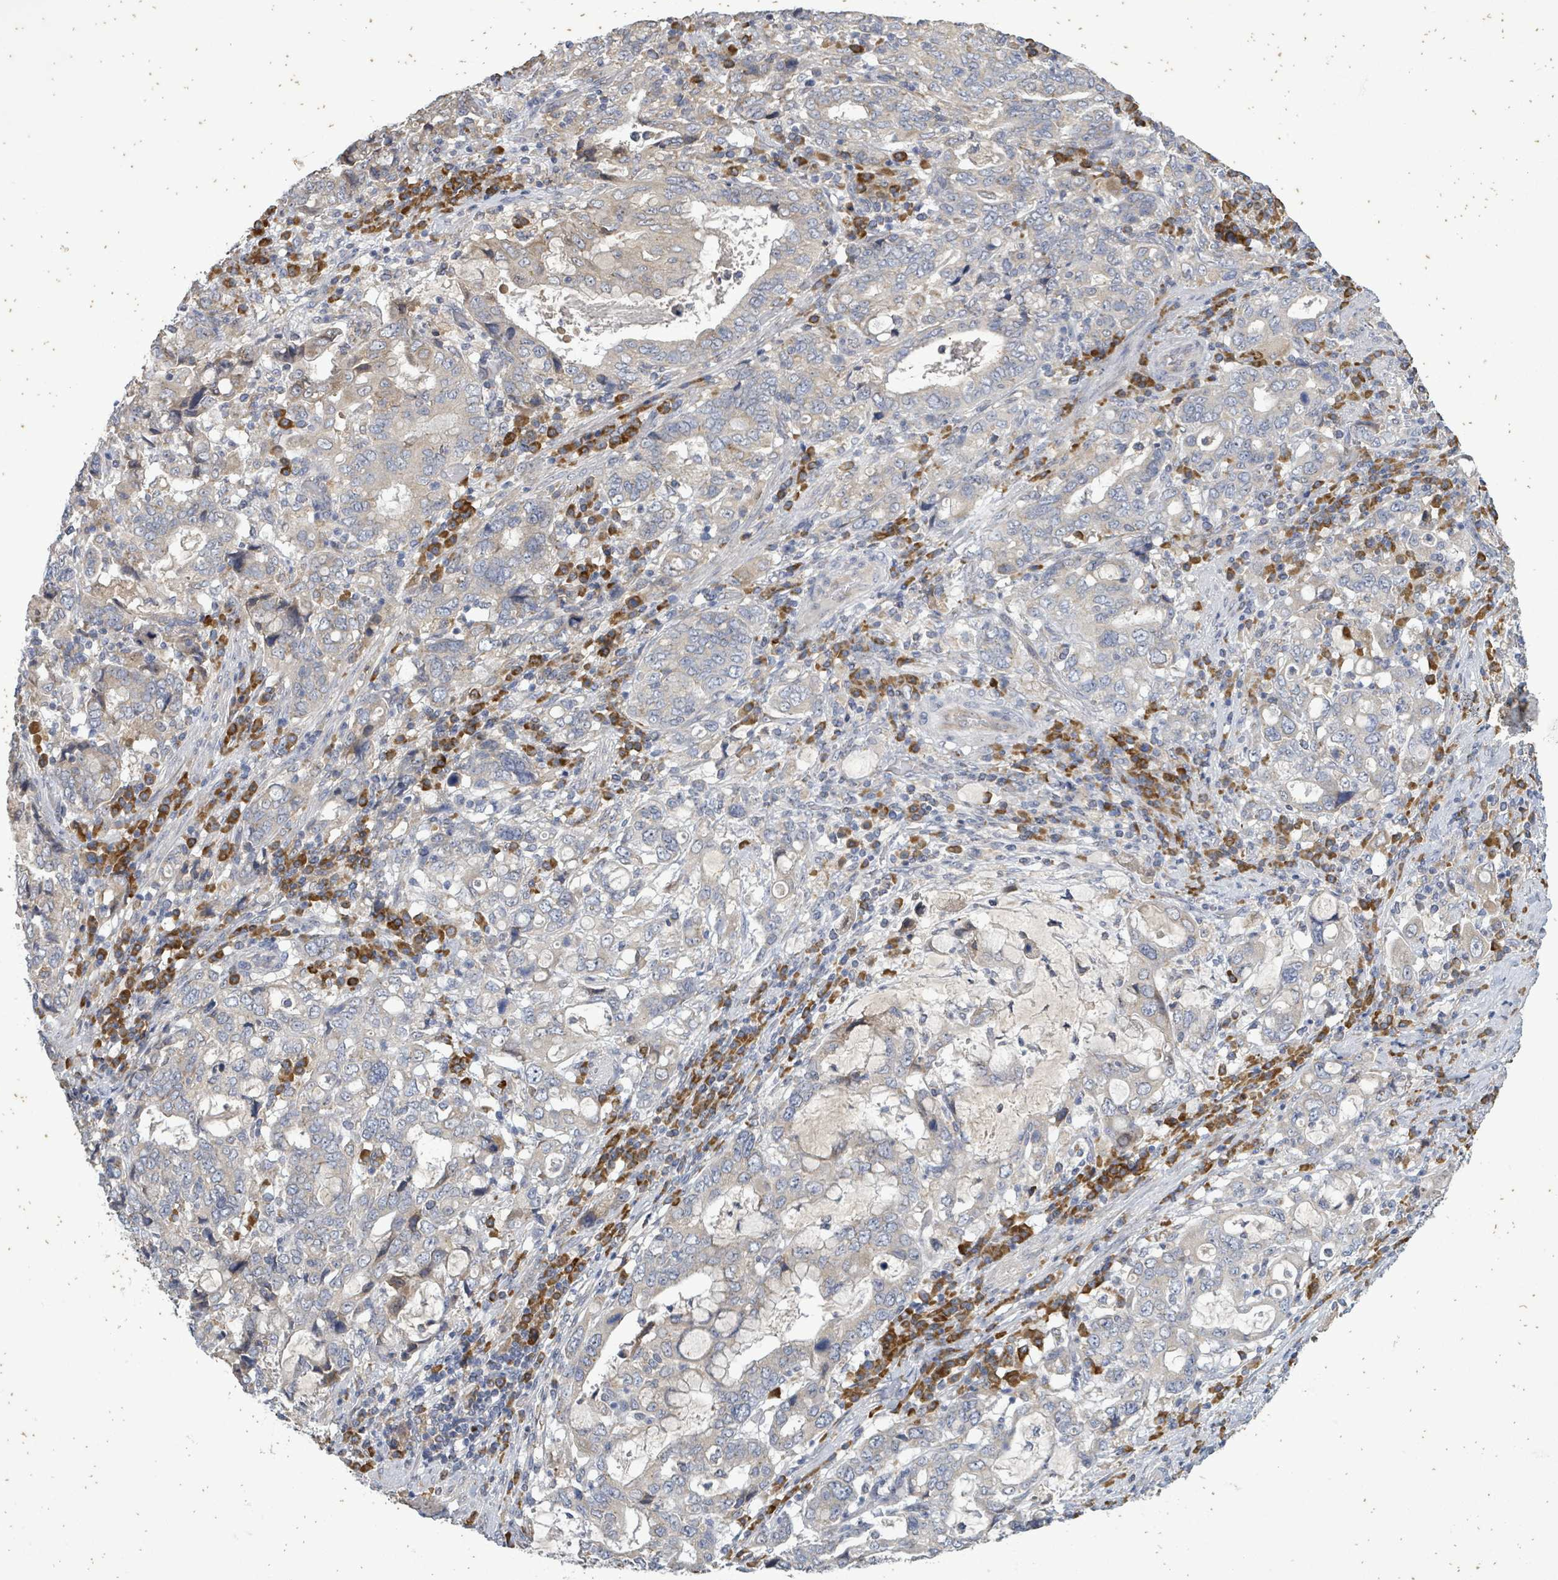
{"staining": {"intensity": "negative", "quantity": "none", "location": "none"}, "tissue": "stomach cancer", "cell_type": "Tumor cells", "image_type": "cancer", "snomed": [{"axis": "morphology", "description": "Adenocarcinoma, NOS"}, {"axis": "topography", "description": "Stomach, upper"}, {"axis": "topography", "description": "Stomach"}], "caption": "Human stomach cancer (adenocarcinoma) stained for a protein using immunohistochemistry (IHC) demonstrates no positivity in tumor cells.", "gene": "ATP13A1", "patient": {"sex": "male", "age": 62}}